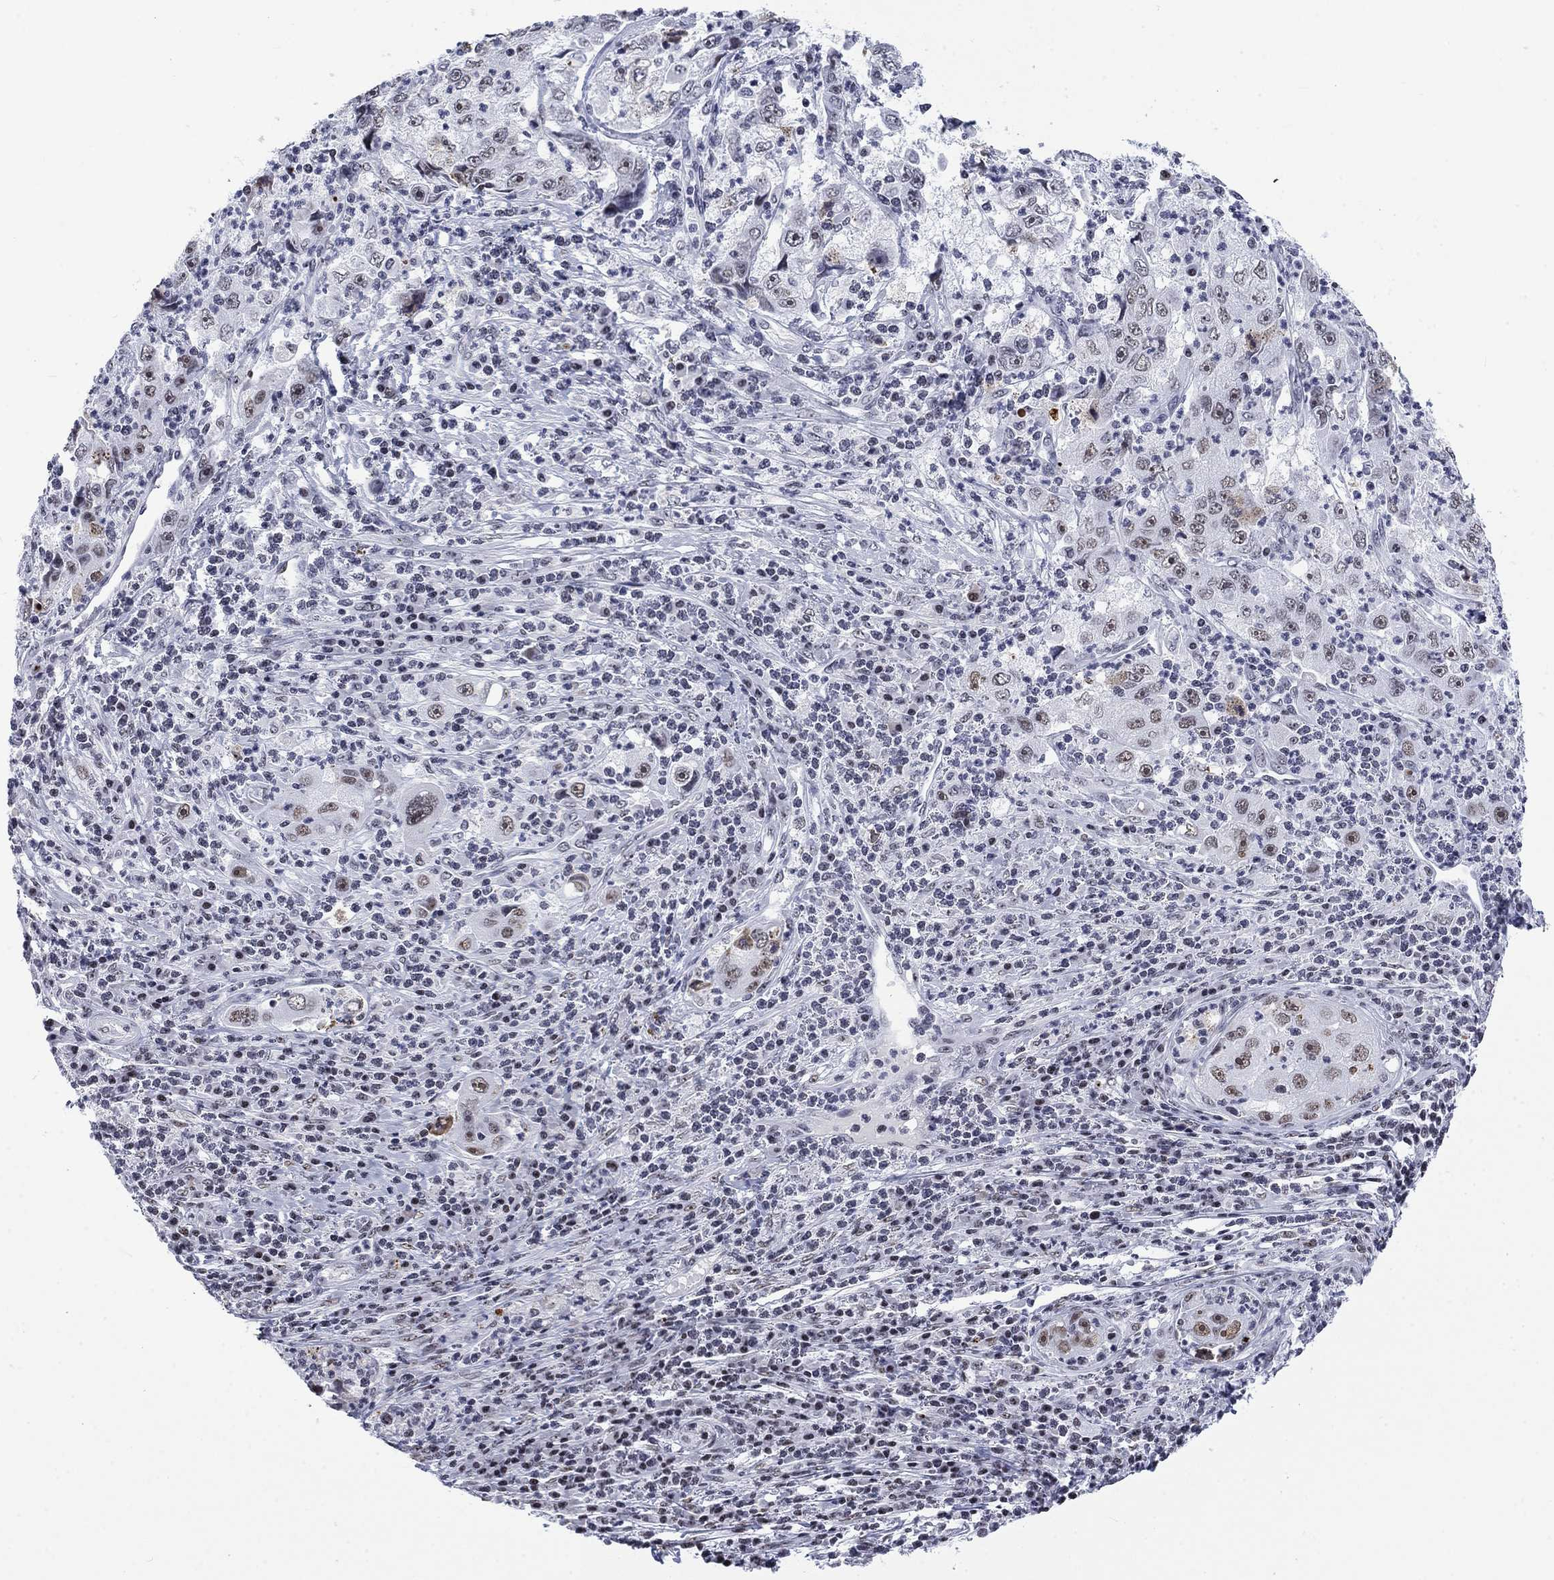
{"staining": {"intensity": "negative", "quantity": "none", "location": "none"}, "tissue": "cervical cancer", "cell_type": "Tumor cells", "image_type": "cancer", "snomed": [{"axis": "morphology", "description": "Squamous cell carcinoma, NOS"}, {"axis": "topography", "description": "Cervix"}], "caption": "Immunohistochemistry (IHC) micrograph of cervical cancer stained for a protein (brown), which exhibits no staining in tumor cells.", "gene": "CSRNP3", "patient": {"sex": "female", "age": 36}}